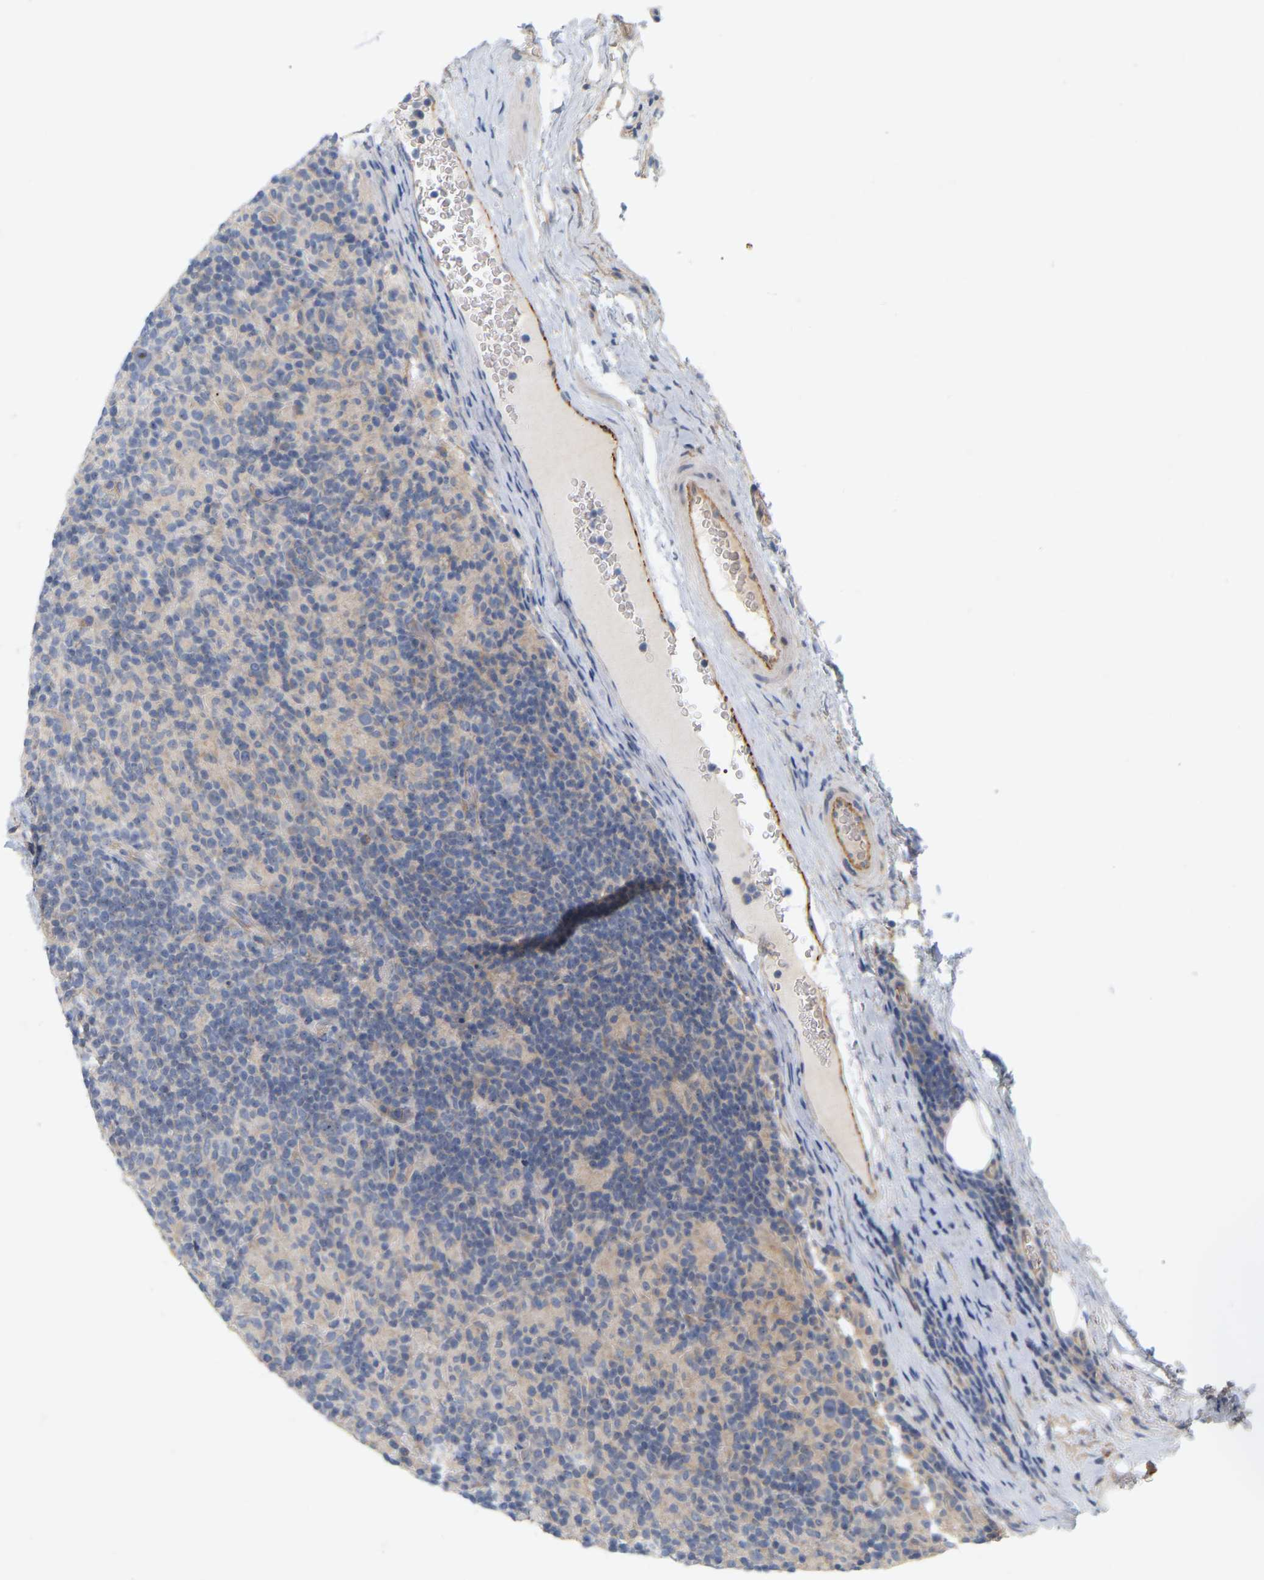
{"staining": {"intensity": "negative", "quantity": "none", "location": "none"}, "tissue": "lymphoma", "cell_type": "Tumor cells", "image_type": "cancer", "snomed": [{"axis": "morphology", "description": "Hodgkin's disease, NOS"}, {"axis": "topography", "description": "Lymph node"}], "caption": "Tumor cells show no significant protein positivity in lymphoma.", "gene": "MINDY4", "patient": {"sex": "male", "age": 70}}